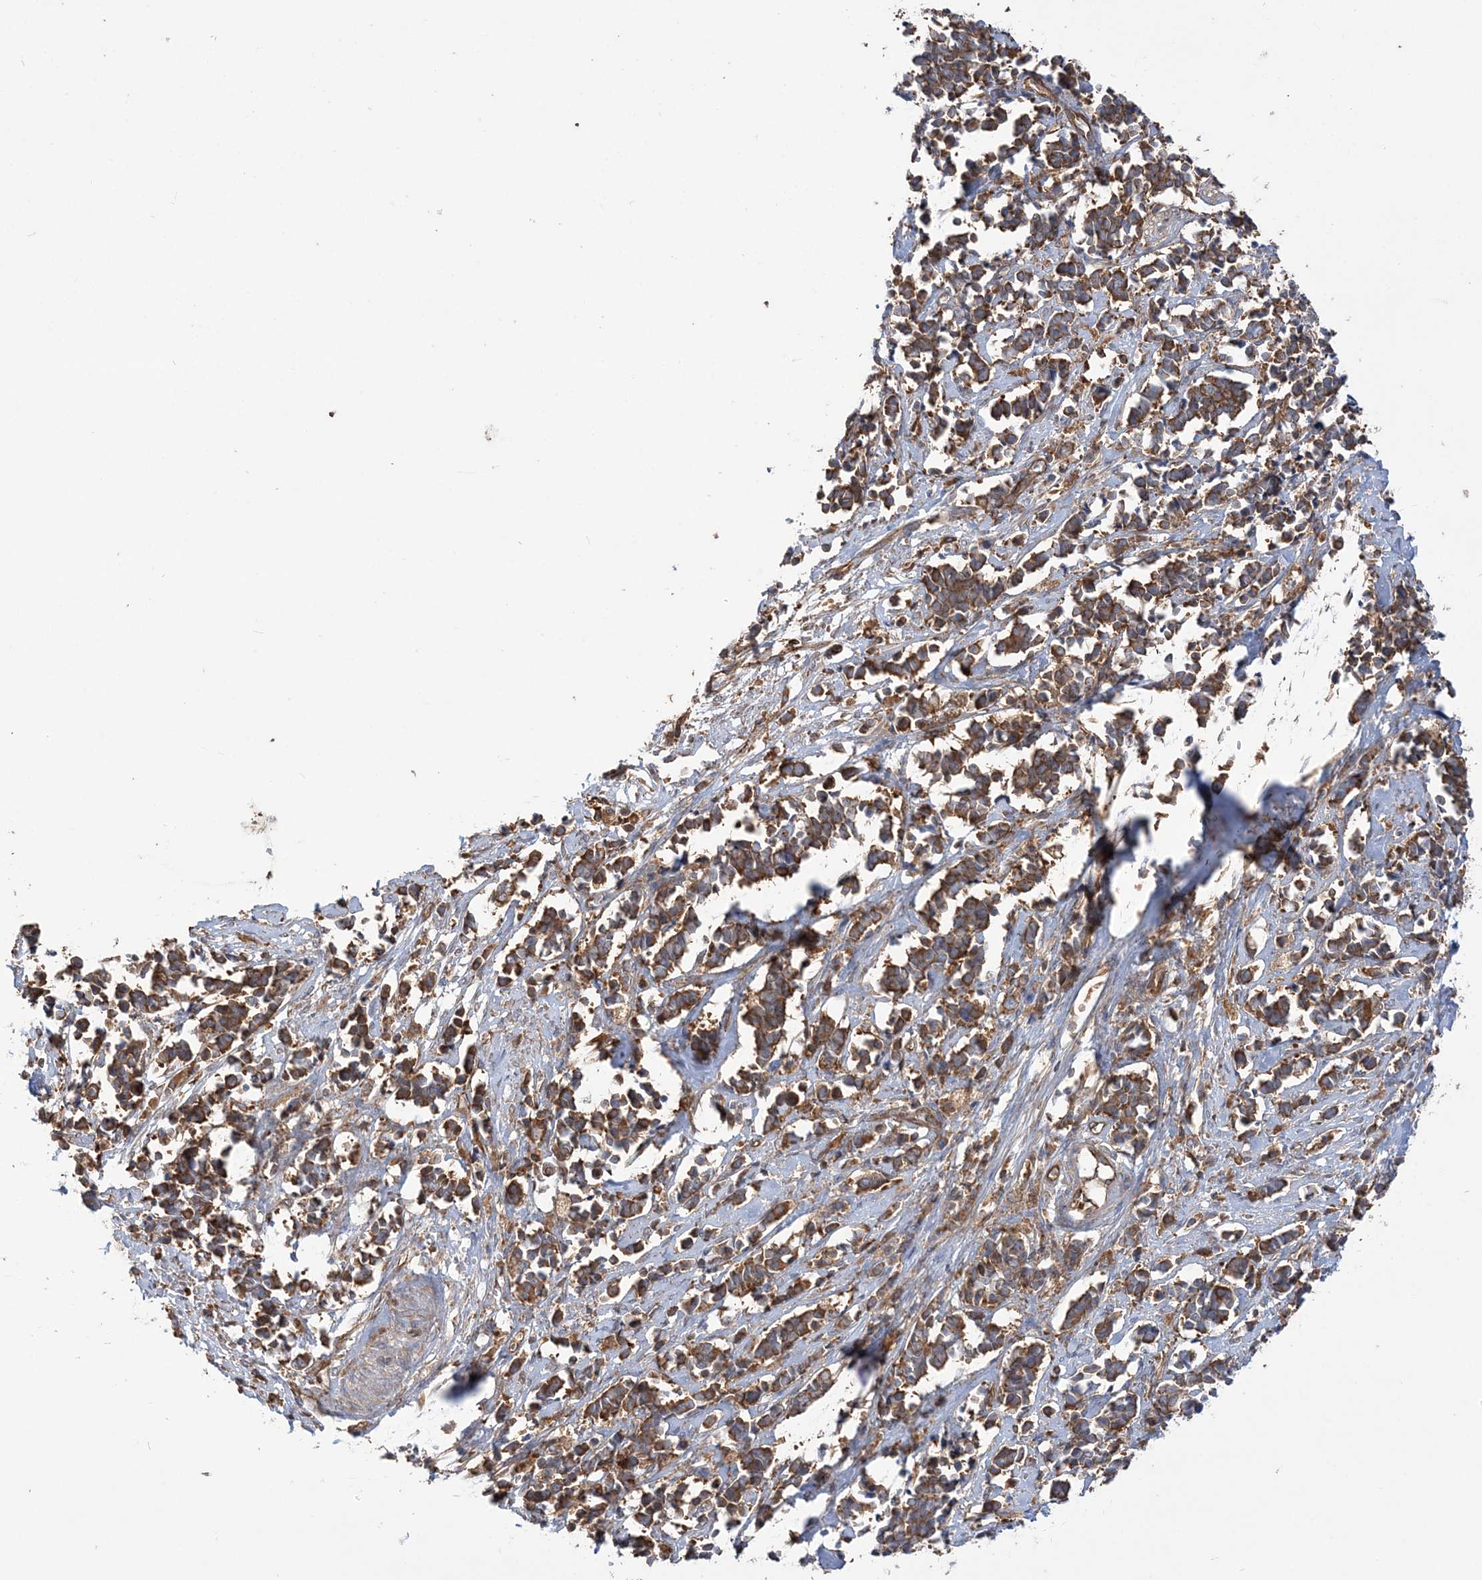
{"staining": {"intensity": "moderate", "quantity": ">75%", "location": "cytoplasmic/membranous"}, "tissue": "cervical cancer", "cell_type": "Tumor cells", "image_type": "cancer", "snomed": [{"axis": "morphology", "description": "Normal tissue, NOS"}, {"axis": "morphology", "description": "Squamous cell carcinoma, NOS"}, {"axis": "topography", "description": "Cervix"}], "caption": "Squamous cell carcinoma (cervical) stained with a brown dye reveals moderate cytoplasmic/membranous positive positivity in about >75% of tumor cells.", "gene": "TBC1D5", "patient": {"sex": "female", "age": 35}}